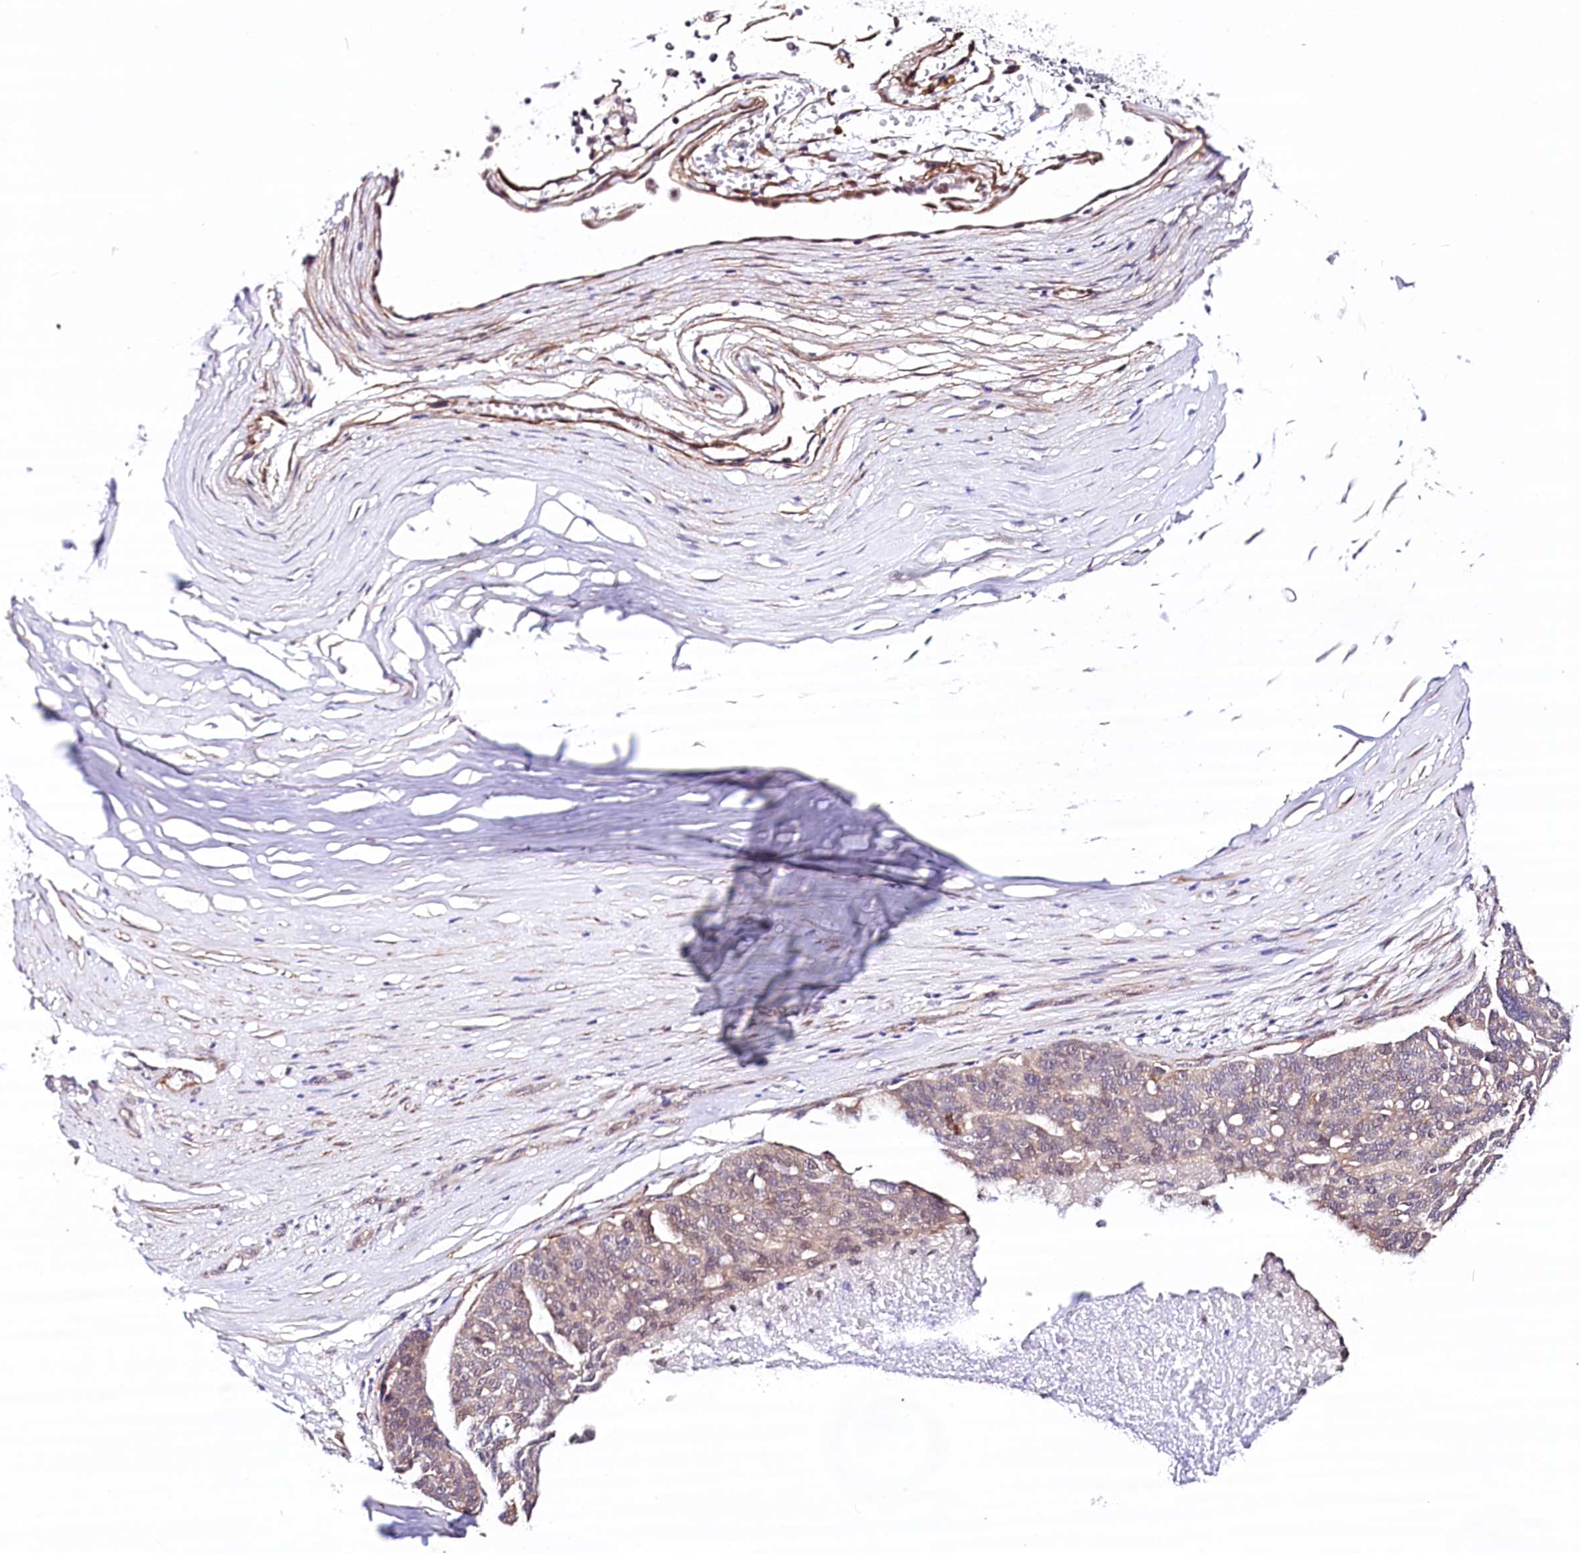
{"staining": {"intensity": "negative", "quantity": "none", "location": "none"}, "tissue": "ovarian cancer", "cell_type": "Tumor cells", "image_type": "cancer", "snomed": [{"axis": "morphology", "description": "Cystadenocarcinoma, serous, NOS"}, {"axis": "topography", "description": "Ovary"}], "caption": "Immunohistochemical staining of ovarian cancer reveals no significant staining in tumor cells. Nuclei are stained in blue.", "gene": "PPP2R5B", "patient": {"sex": "female", "age": 59}}